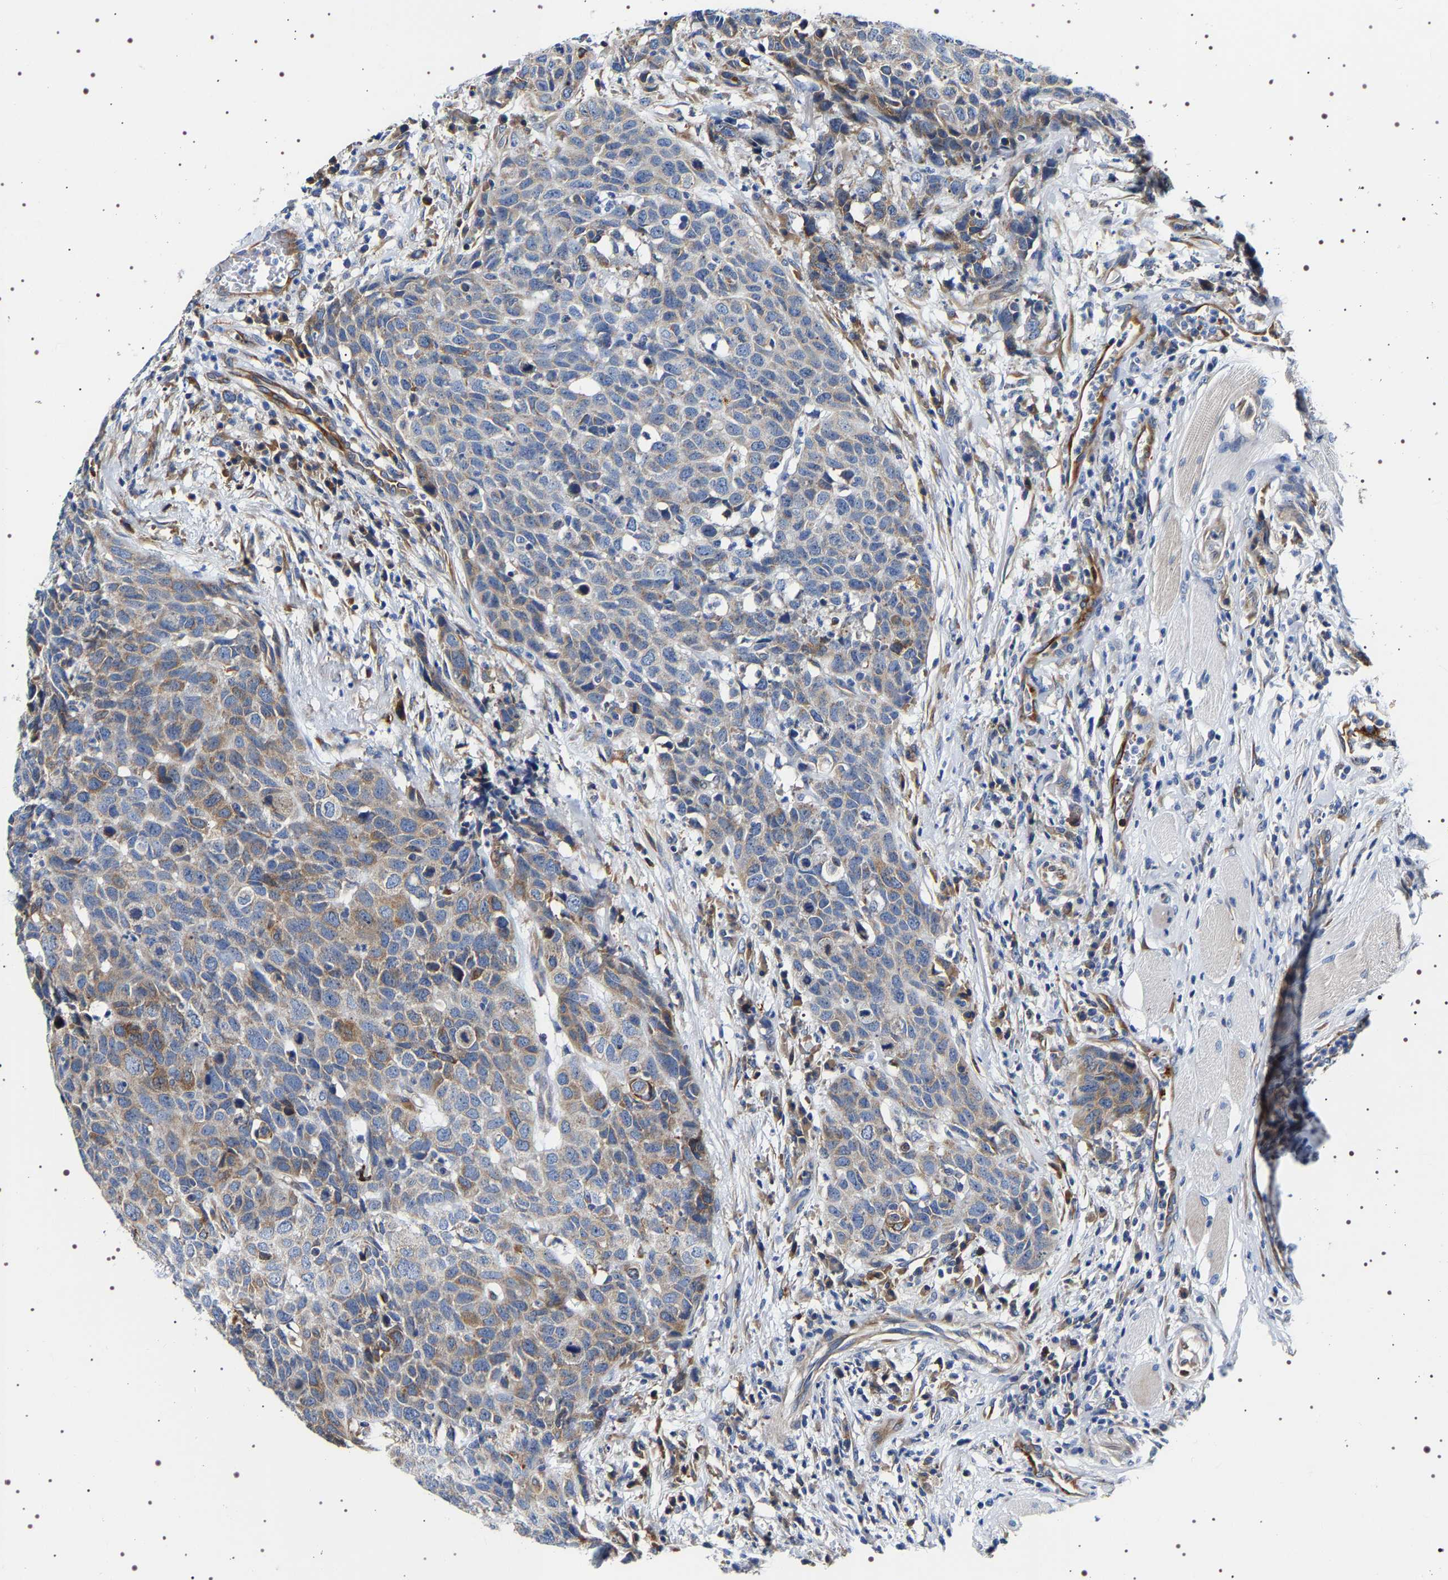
{"staining": {"intensity": "moderate", "quantity": "<25%", "location": "cytoplasmic/membranous"}, "tissue": "head and neck cancer", "cell_type": "Tumor cells", "image_type": "cancer", "snomed": [{"axis": "morphology", "description": "Squamous cell carcinoma, NOS"}, {"axis": "topography", "description": "Head-Neck"}], "caption": "This micrograph exhibits immunohistochemistry (IHC) staining of human head and neck cancer (squamous cell carcinoma), with low moderate cytoplasmic/membranous staining in approximately <25% of tumor cells.", "gene": "SQLE", "patient": {"sex": "male", "age": 66}}